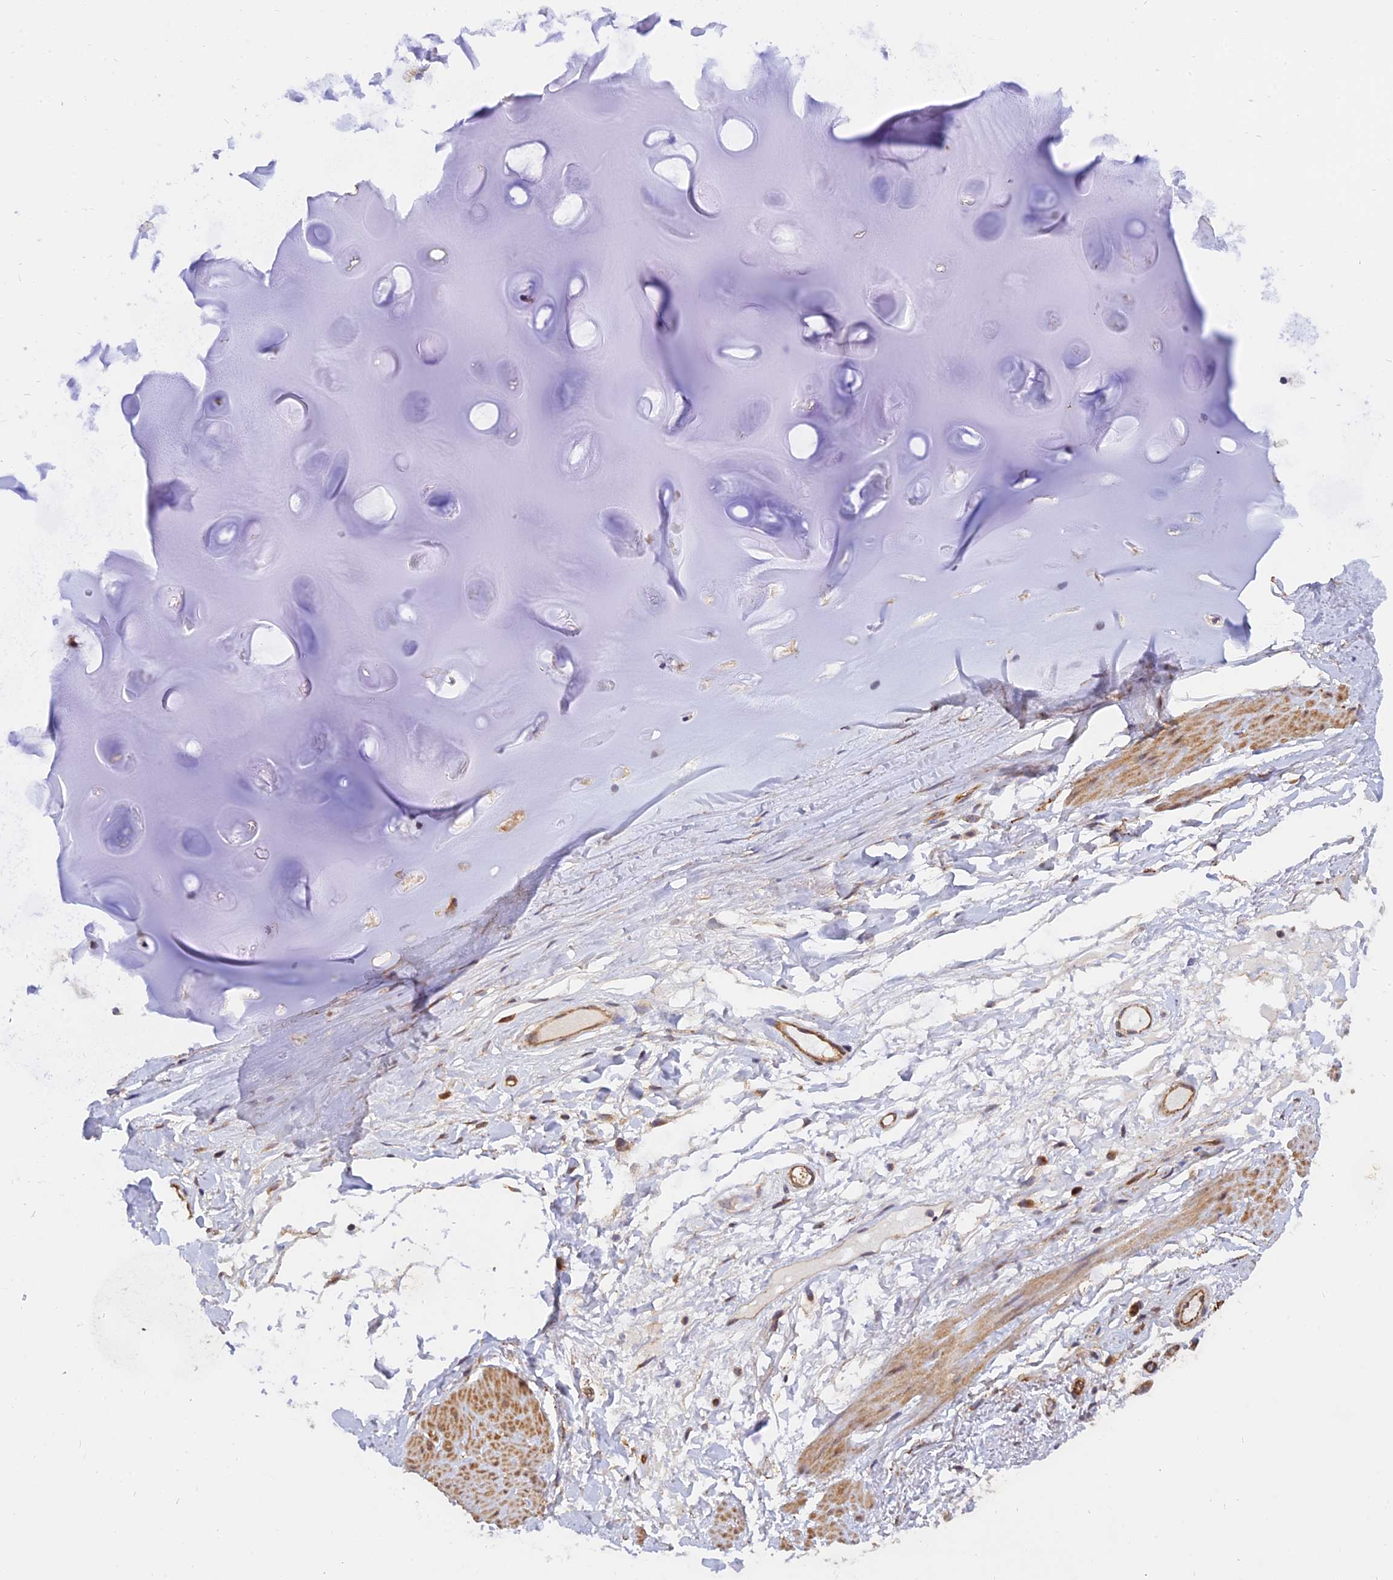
{"staining": {"intensity": "weak", "quantity": ">75%", "location": "cytoplasmic/membranous"}, "tissue": "adipose tissue", "cell_type": "Adipocytes", "image_type": "normal", "snomed": [{"axis": "morphology", "description": "Normal tissue, NOS"}, {"axis": "topography", "description": "Cartilage tissue"}], "caption": "IHC photomicrograph of normal adipose tissue: adipose tissue stained using immunohistochemistry (IHC) reveals low levels of weak protein expression localized specifically in the cytoplasmic/membranous of adipocytes, appearing as a cytoplasmic/membranous brown color.", "gene": "WDR41", "patient": {"sex": "female", "age": 63}}